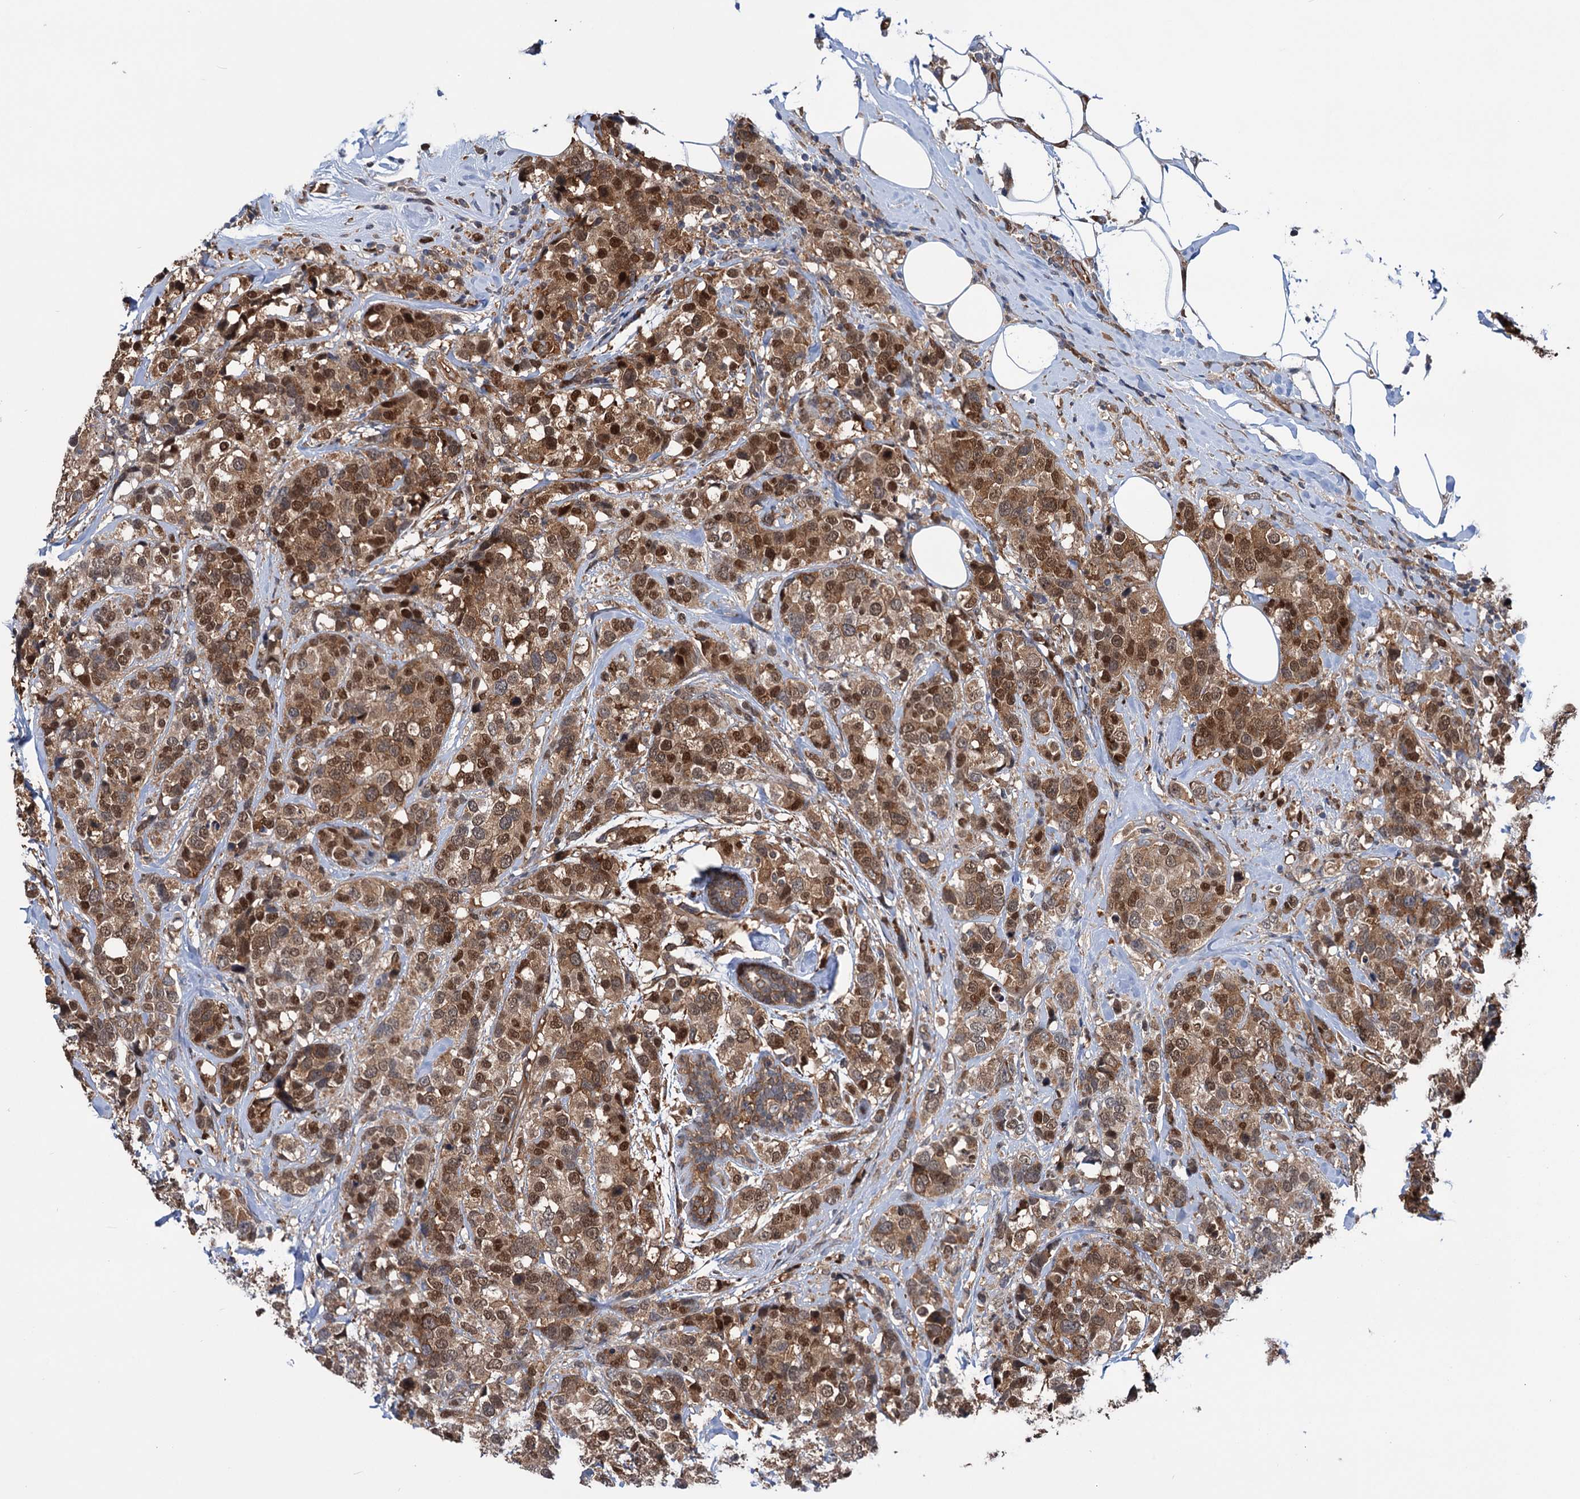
{"staining": {"intensity": "moderate", "quantity": ">75%", "location": "cytoplasmic/membranous,nuclear"}, "tissue": "breast cancer", "cell_type": "Tumor cells", "image_type": "cancer", "snomed": [{"axis": "morphology", "description": "Lobular carcinoma"}, {"axis": "topography", "description": "Breast"}], "caption": "Immunohistochemistry micrograph of neoplastic tissue: breast cancer (lobular carcinoma) stained using immunohistochemistry shows medium levels of moderate protein expression localized specifically in the cytoplasmic/membranous and nuclear of tumor cells, appearing as a cytoplasmic/membranous and nuclear brown color.", "gene": "NCAPD2", "patient": {"sex": "female", "age": 59}}